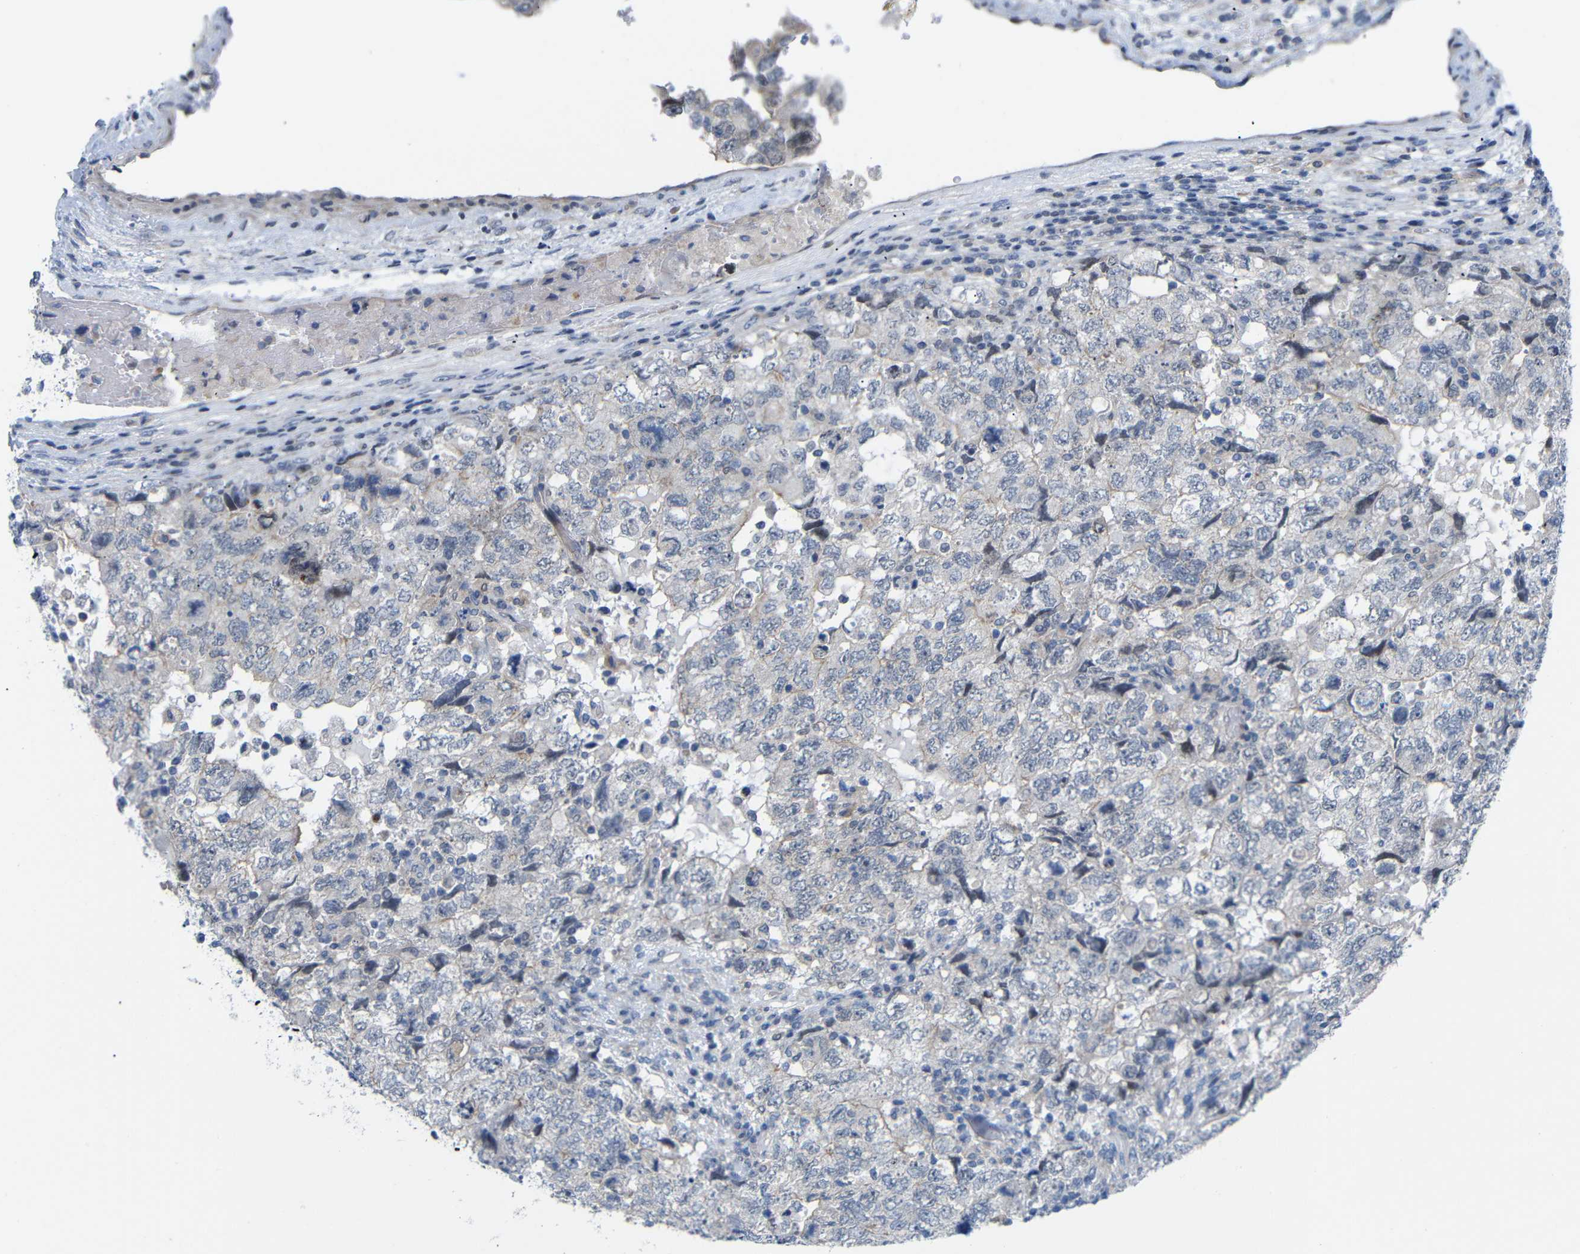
{"staining": {"intensity": "negative", "quantity": "none", "location": "none"}, "tissue": "testis cancer", "cell_type": "Tumor cells", "image_type": "cancer", "snomed": [{"axis": "morphology", "description": "Carcinoma, Embryonal, NOS"}, {"axis": "topography", "description": "Testis"}], "caption": "A histopathology image of testis cancer stained for a protein shows no brown staining in tumor cells.", "gene": "CMTM1", "patient": {"sex": "male", "age": 36}}